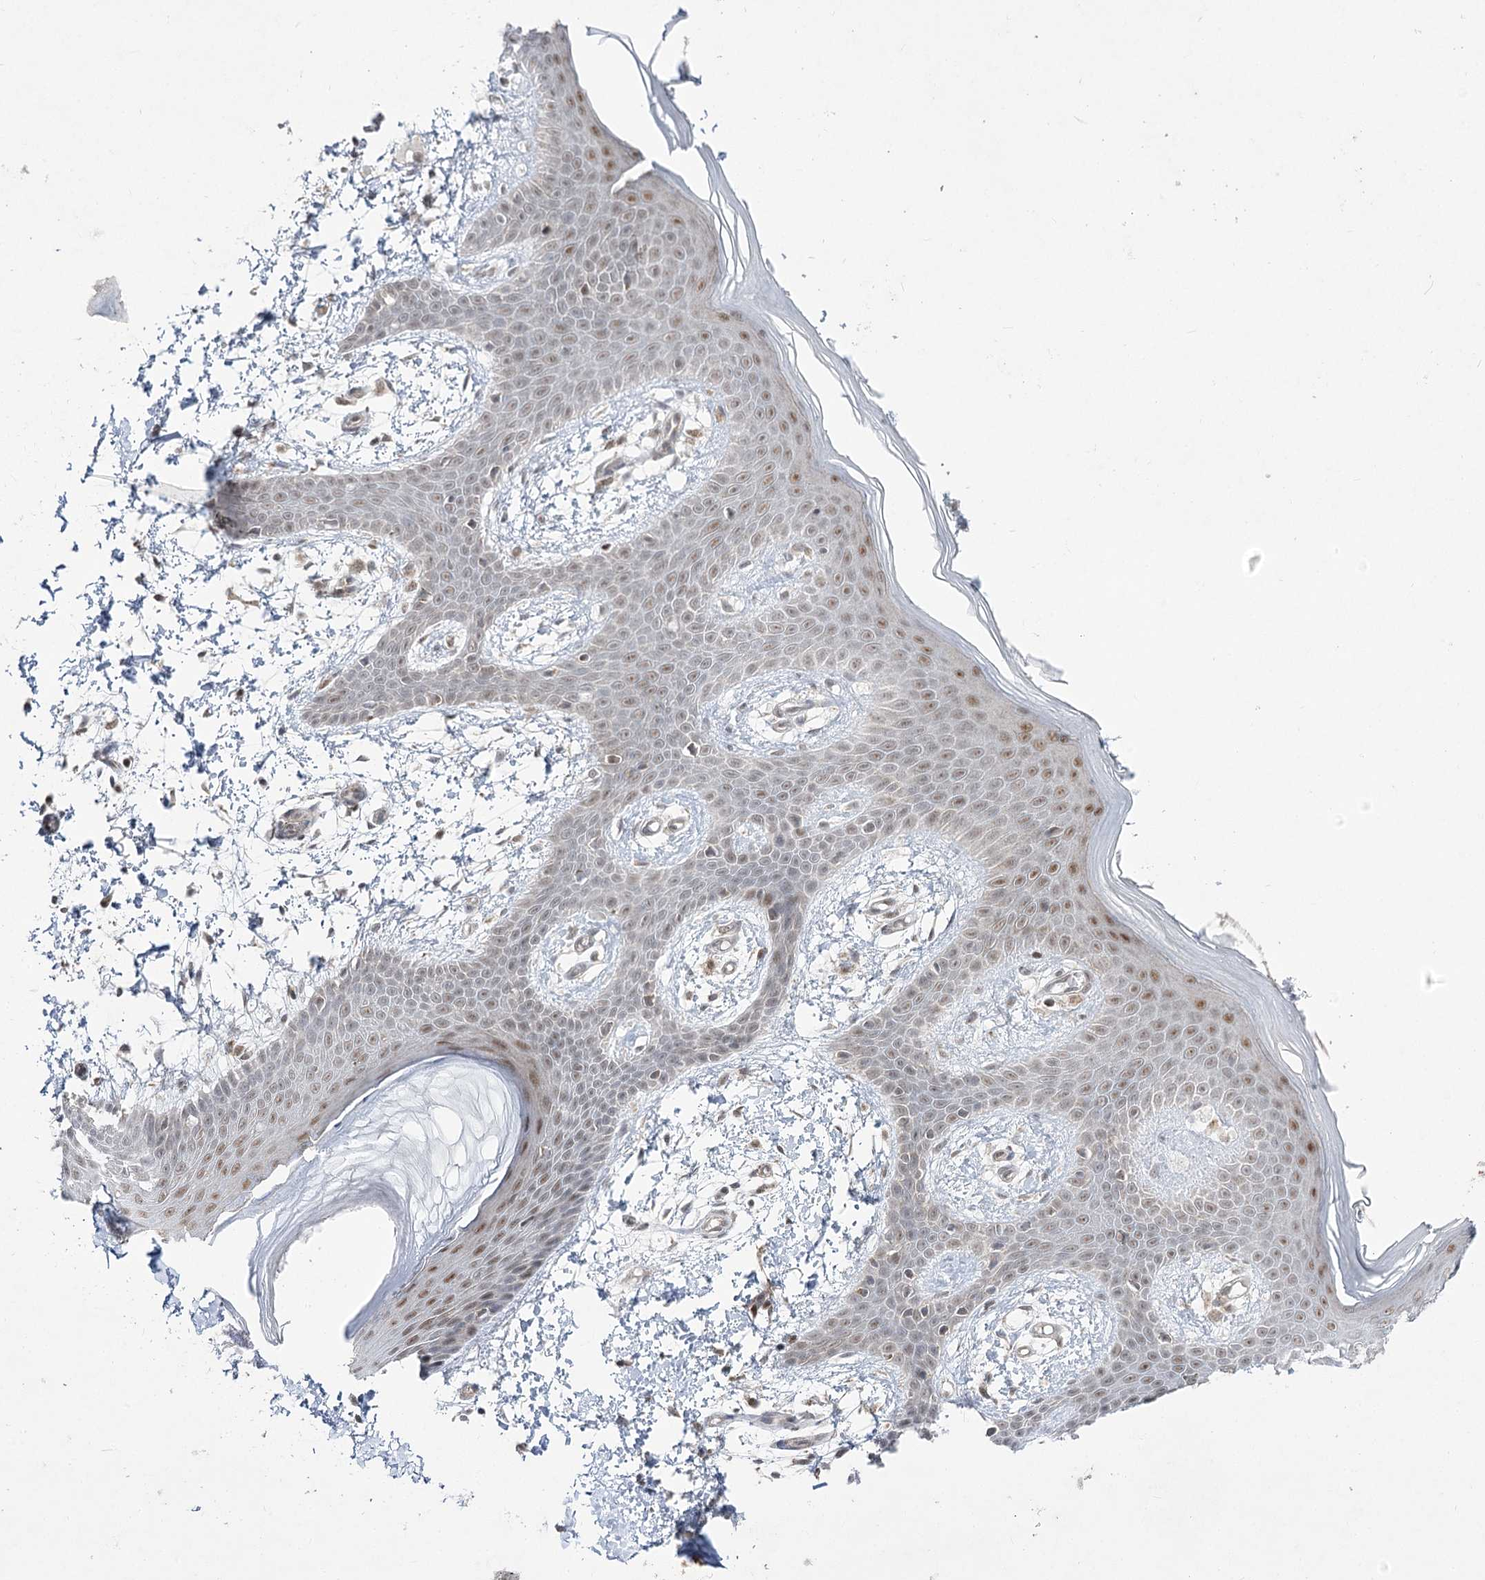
{"staining": {"intensity": "moderate", "quantity": ">75%", "location": "nuclear"}, "tissue": "skin", "cell_type": "Fibroblasts", "image_type": "normal", "snomed": [{"axis": "morphology", "description": "Normal tissue, NOS"}, {"axis": "topography", "description": "Skin"}], "caption": "A high-resolution image shows immunohistochemistry staining of benign skin, which demonstrates moderate nuclear positivity in approximately >75% of fibroblasts.", "gene": "SLC4A1AP", "patient": {"sex": "male", "age": 36}}